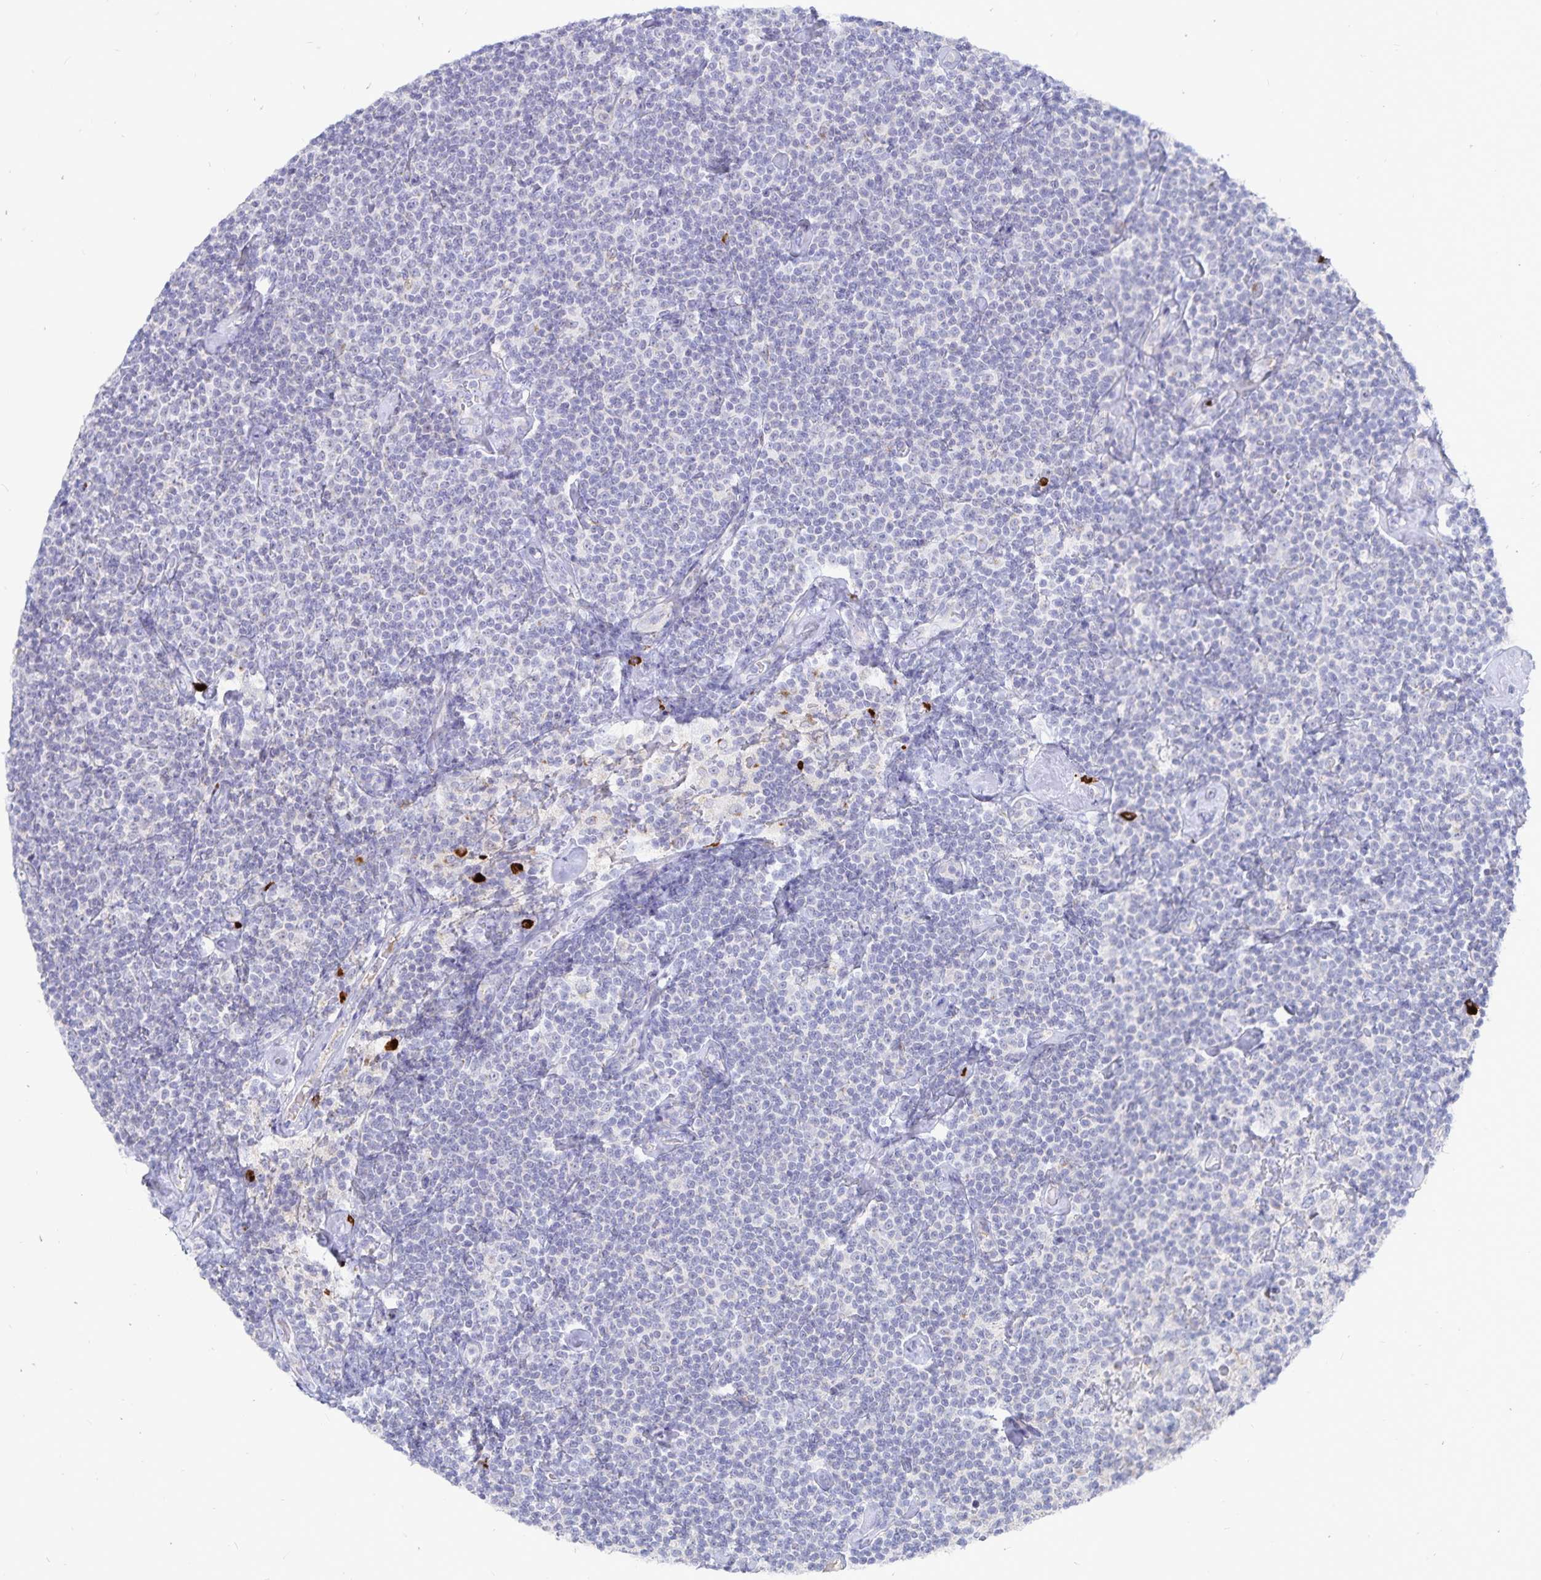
{"staining": {"intensity": "negative", "quantity": "none", "location": "none"}, "tissue": "lymphoma", "cell_type": "Tumor cells", "image_type": "cancer", "snomed": [{"axis": "morphology", "description": "Malignant lymphoma, non-Hodgkin's type, Low grade"}, {"axis": "topography", "description": "Lymph node"}], "caption": "This is a image of immunohistochemistry (IHC) staining of lymphoma, which shows no expression in tumor cells.", "gene": "PKHD1", "patient": {"sex": "male", "age": 81}}